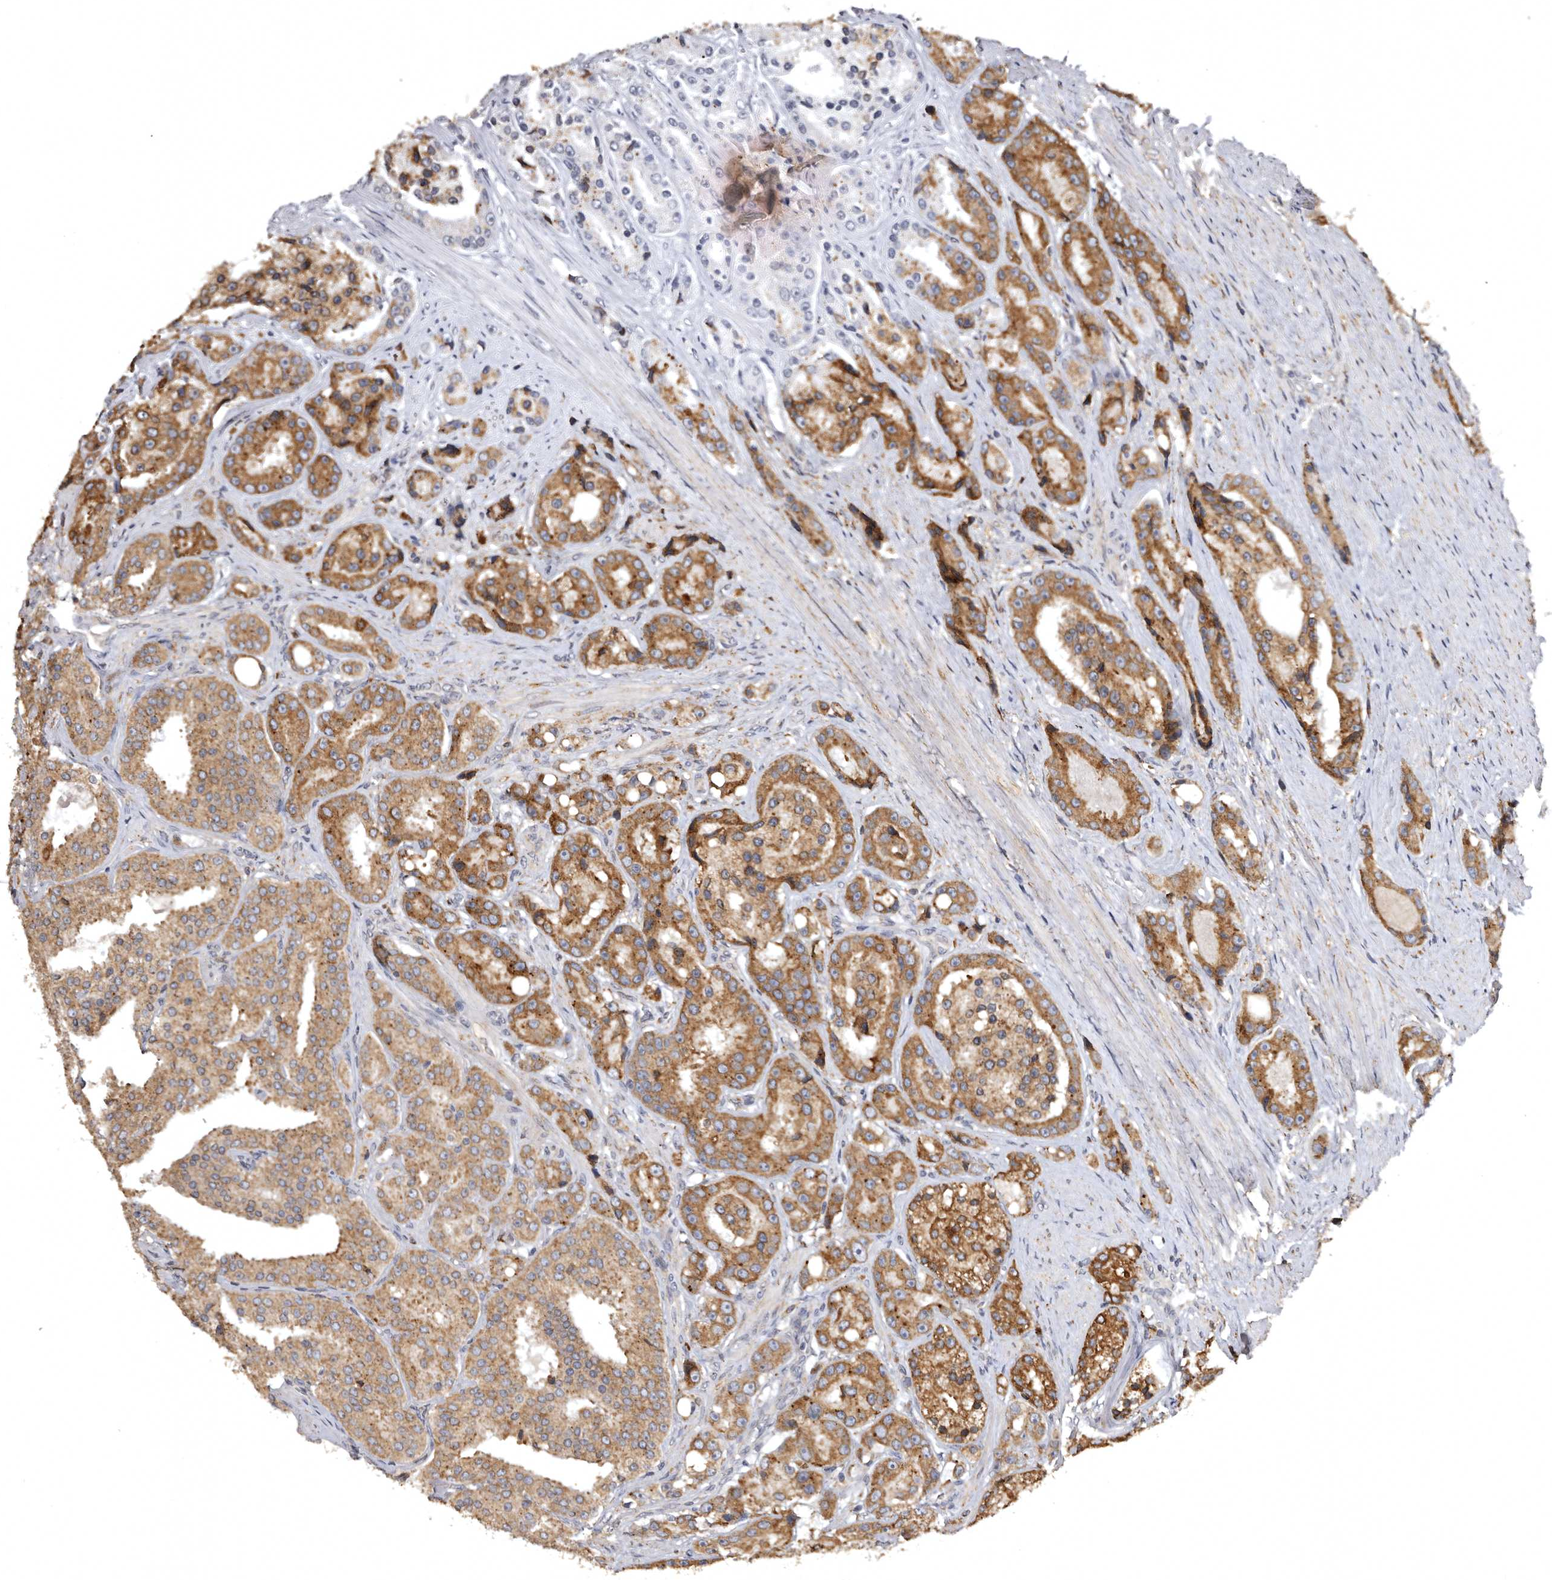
{"staining": {"intensity": "moderate", "quantity": ">75%", "location": "cytoplasmic/membranous"}, "tissue": "prostate cancer", "cell_type": "Tumor cells", "image_type": "cancer", "snomed": [{"axis": "morphology", "description": "Adenocarcinoma, High grade"}, {"axis": "topography", "description": "Prostate"}], "caption": "Prostate high-grade adenocarcinoma stained for a protein (brown) displays moderate cytoplasmic/membranous positive expression in about >75% of tumor cells.", "gene": "INKA2", "patient": {"sex": "male", "age": 60}}